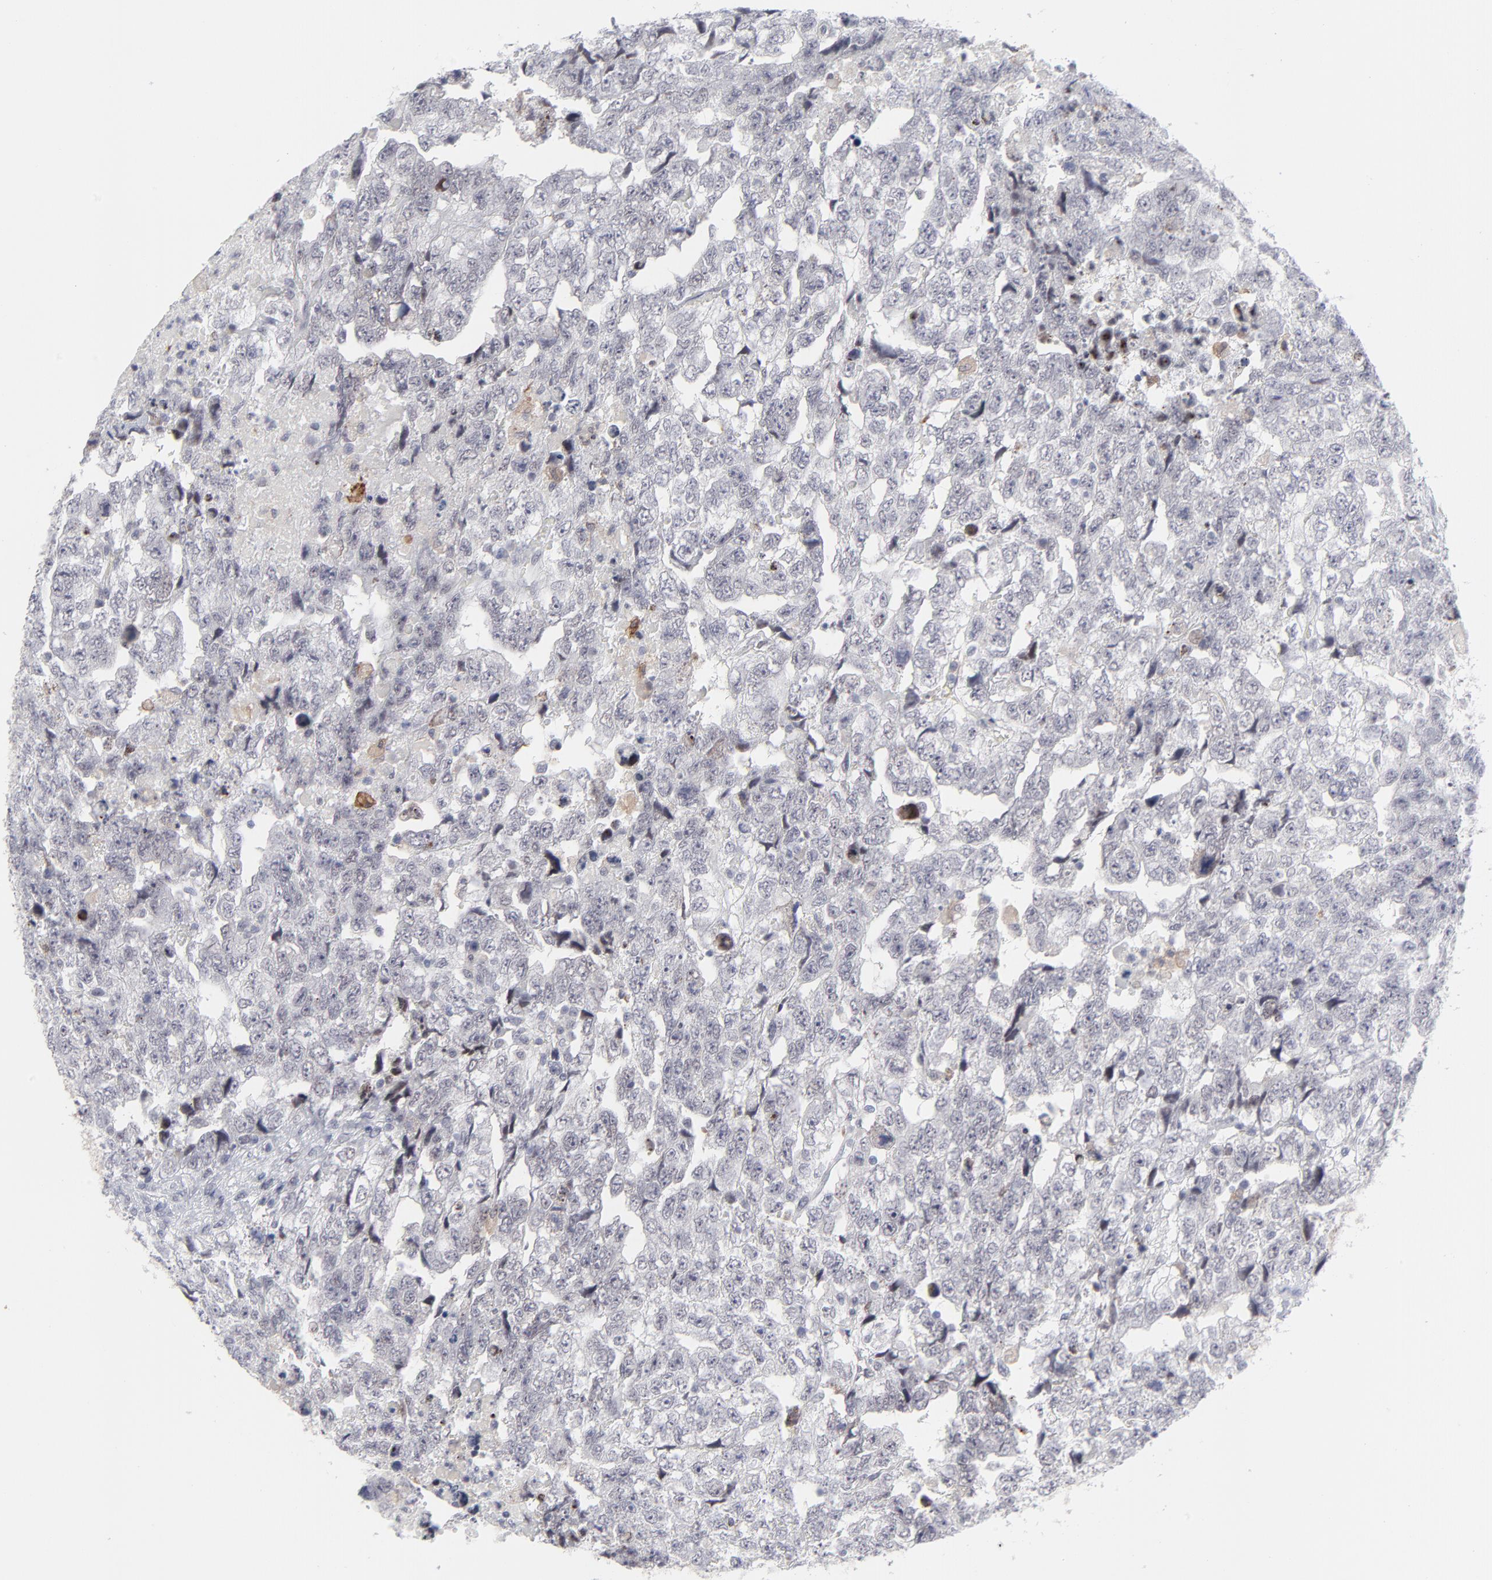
{"staining": {"intensity": "negative", "quantity": "none", "location": "none"}, "tissue": "testis cancer", "cell_type": "Tumor cells", "image_type": "cancer", "snomed": [{"axis": "morphology", "description": "Carcinoma, Embryonal, NOS"}, {"axis": "topography", "description": "Testis"}], "caption": "Tumor cells show no significant protein expression in testis embryonal carcinoma.", "gene": "CCR2", "patient": {"sex": "male", "age": 36}}